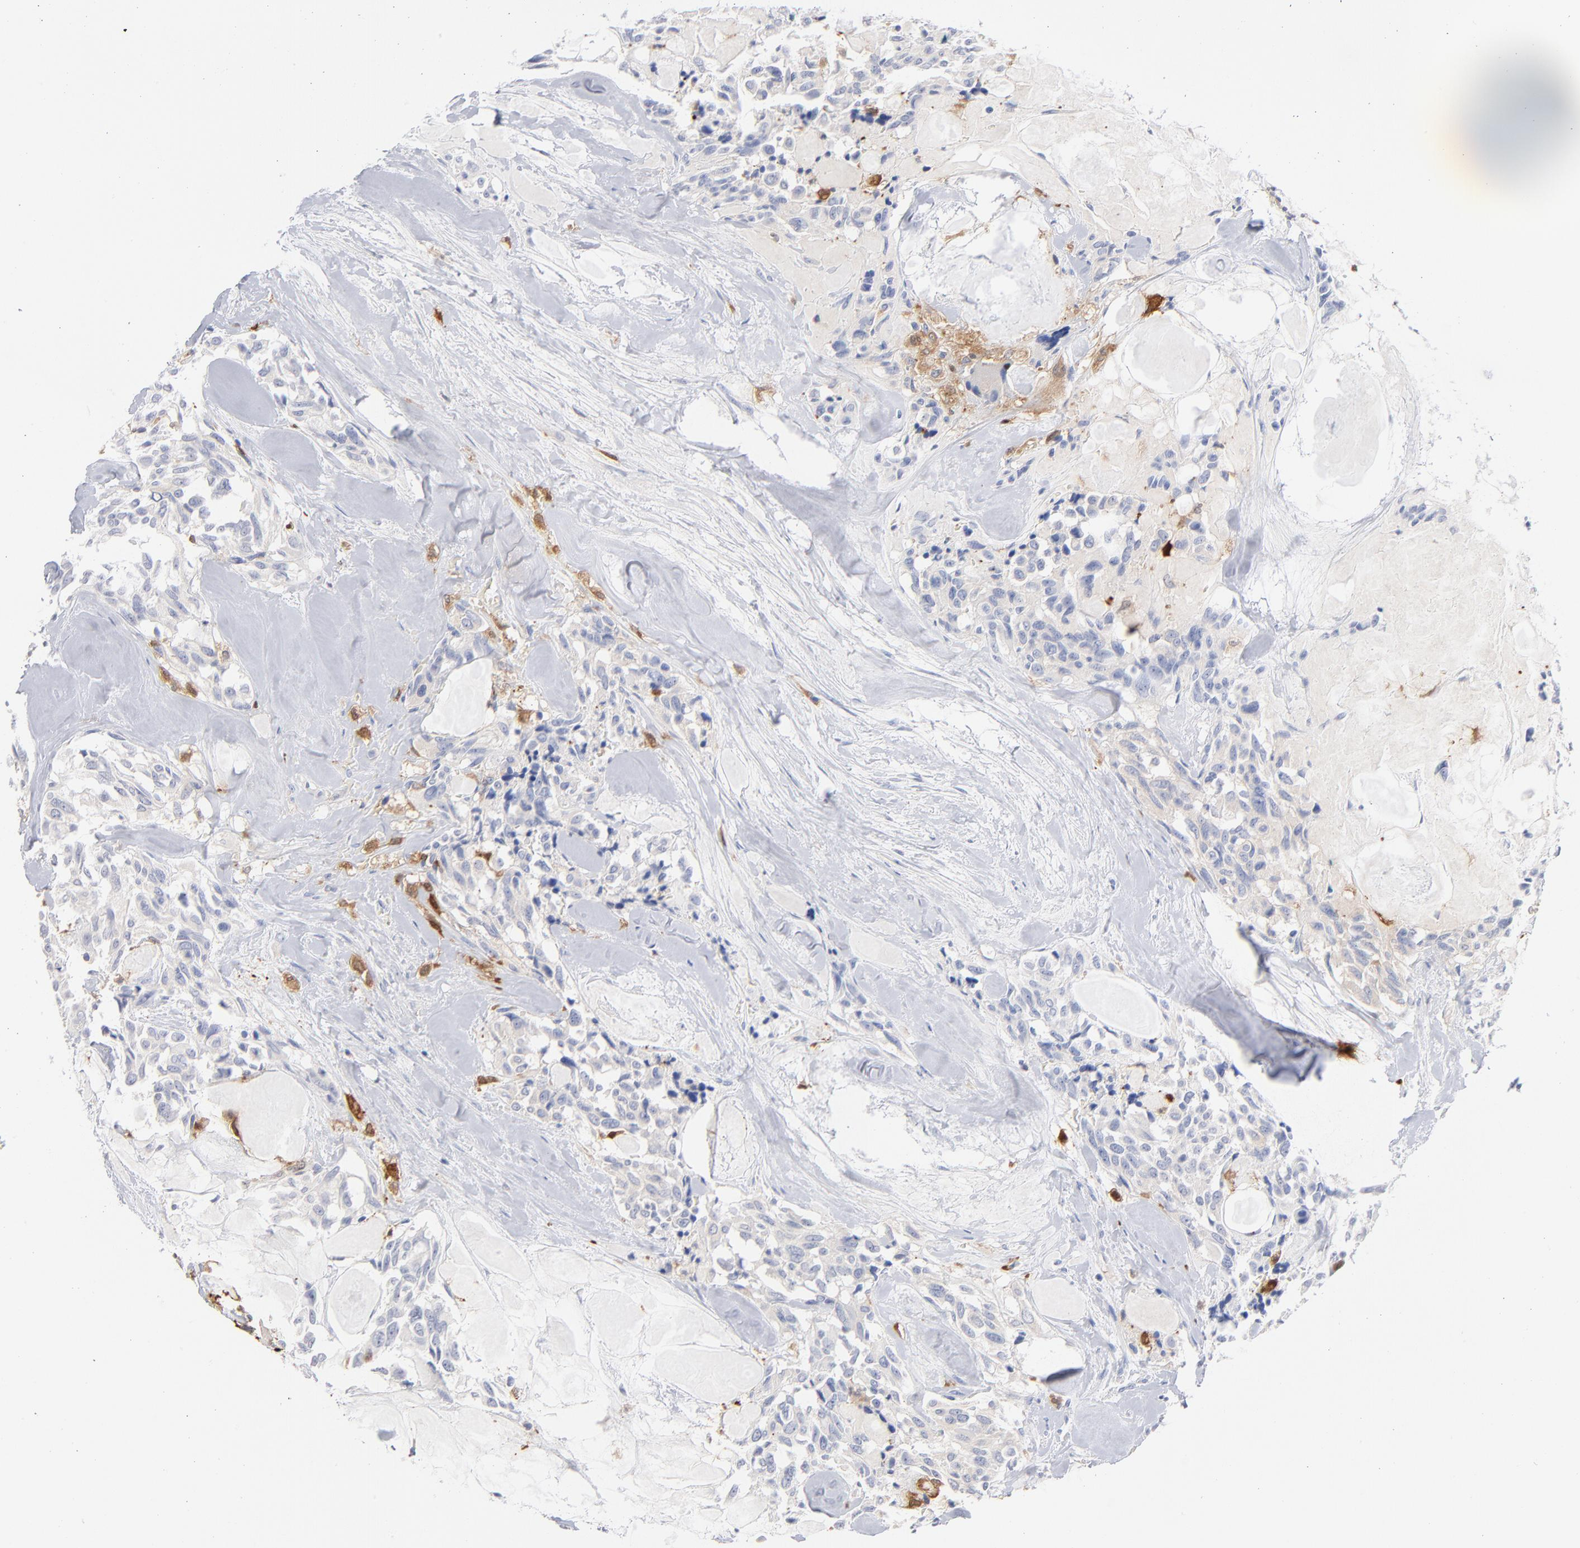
{"staining": {"intensity": "negative", "quantity": "none", "location": "none"}, "tissue": "thyroid cancer", "cell_type": "Tumor cells", "image_type": "cancer", "snomed": [{"axis": "morphology", "description": "Carcinoma, NOS"}, {"axis": "morphology", "description": "Carcinoid, malignant, NOS"}, {"axis": "topography", "description": "Thyroid gland"}], "caption": "Tumor cells are negative for protein expression in human malignant carcinoid (thyroid).", "gene": "IFIT2", "patient": {"sex": "male", "age": 33}}